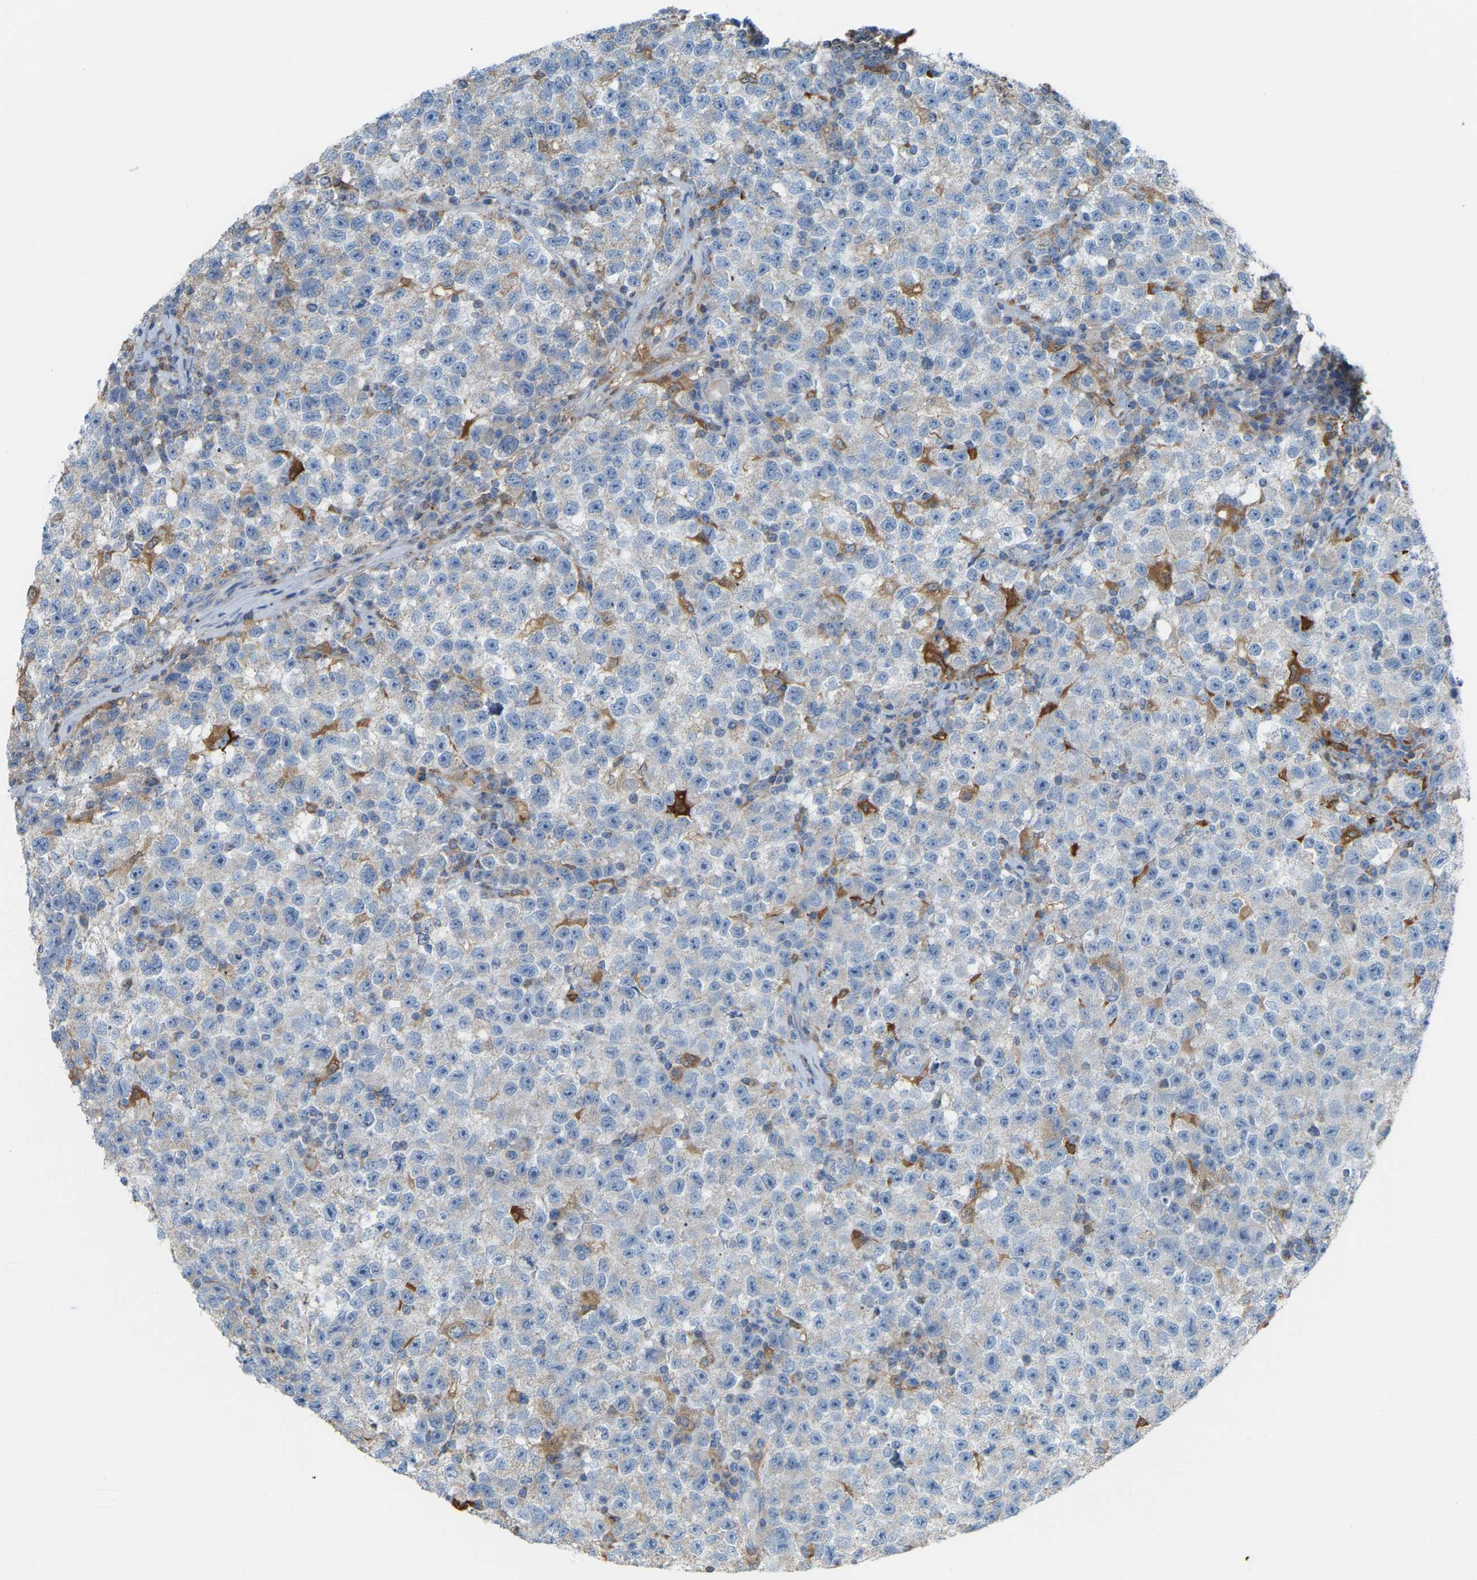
{"staining": {"intensity": "negative", "quantity": "none", "location": "none"}, "tissue": "testis cancer", "cell_type": "Tumor cells", "image_type": "cancer", "snomed": [{"axis": "morphology", "description": "Seminoma, NOS"}, {"axis": "topography", "description": "Testis"}], "caption": "Testis cancer was stained to show a protein in brown. There is no significant staining in tumor cells.", "gene": "CROT", "patient": {"sex": "male", "age": 22}}